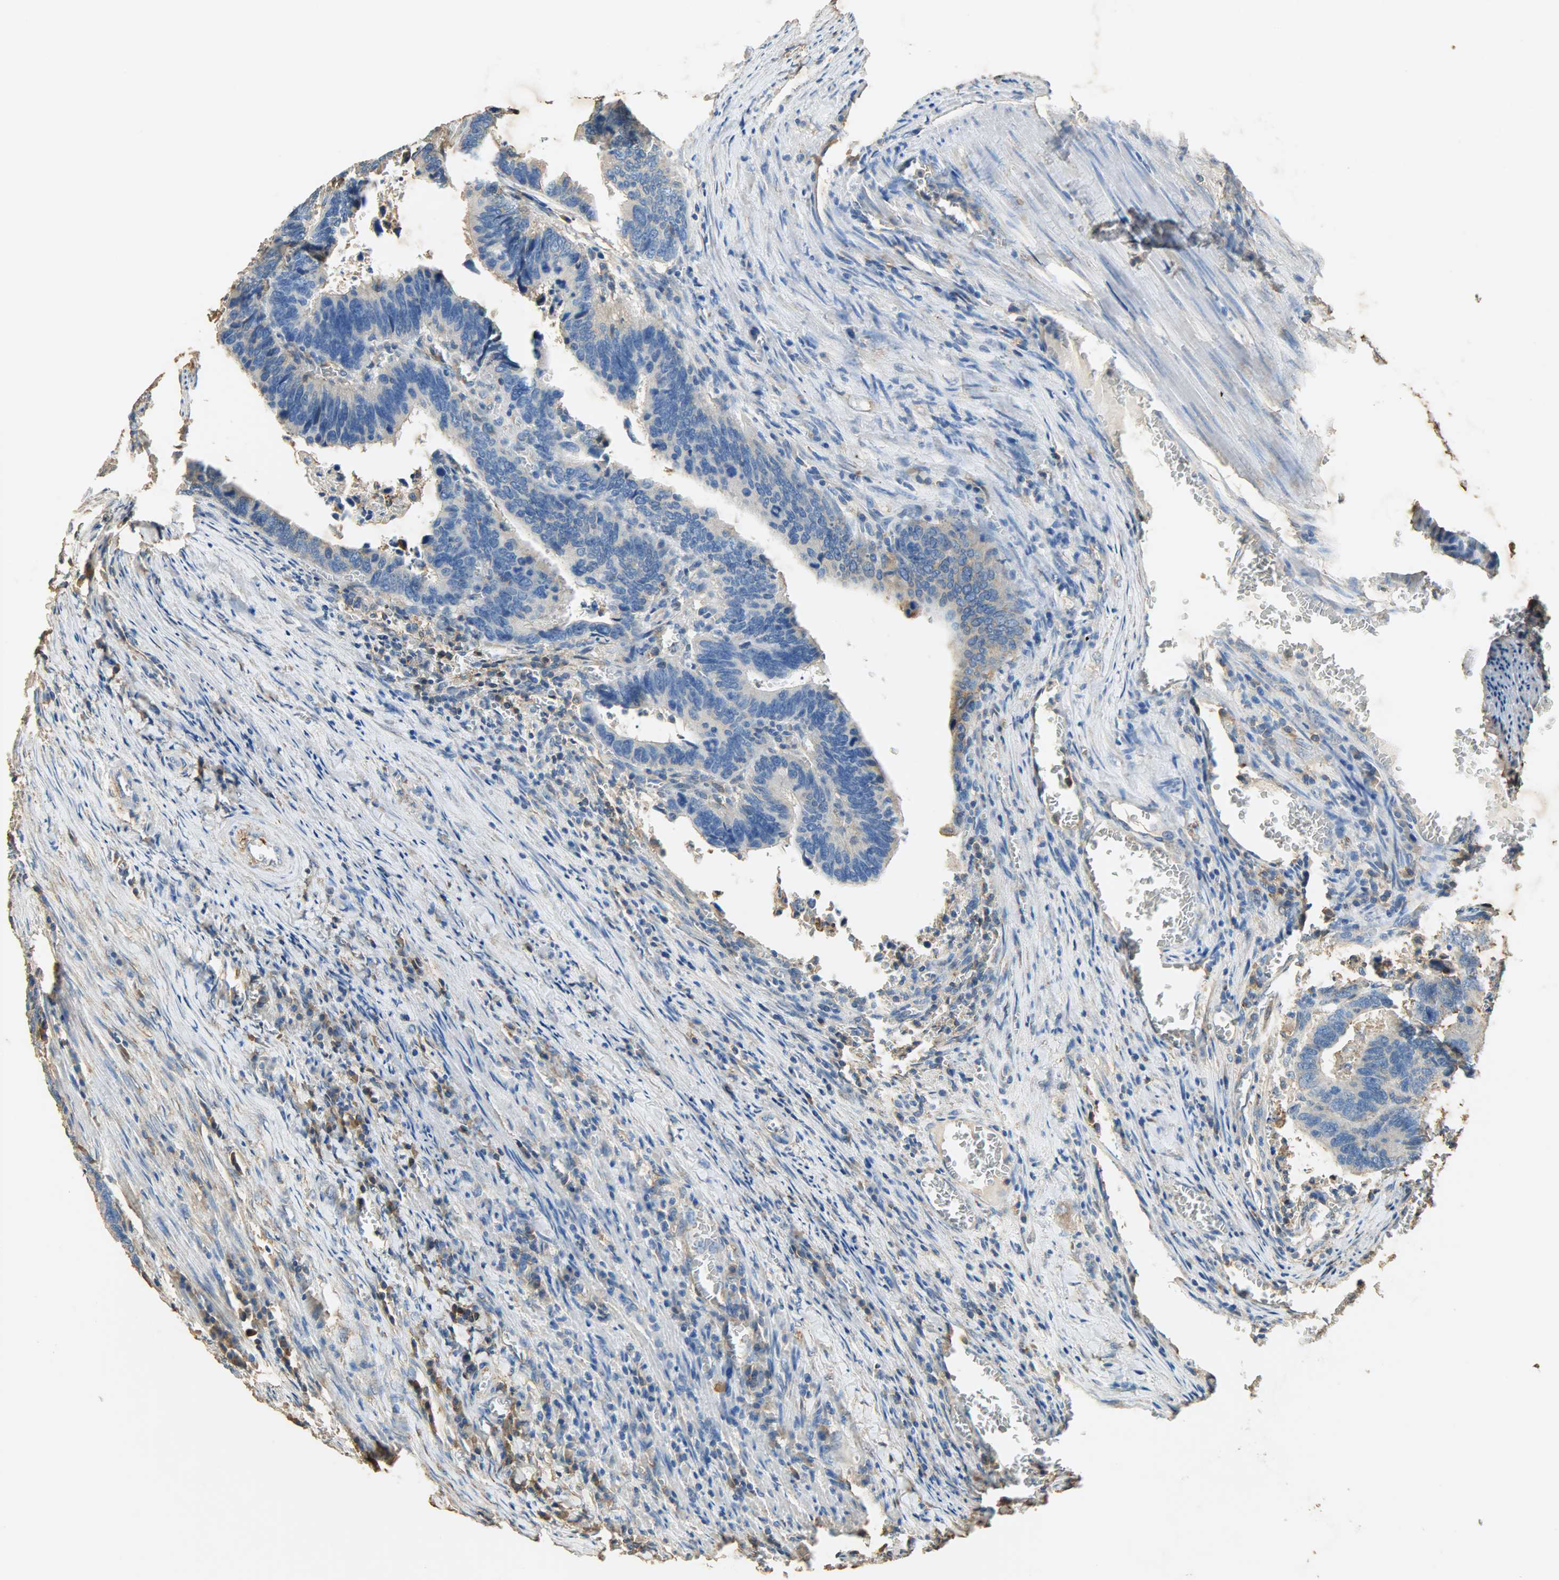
{"staining": {"intensity": "weak", "quantity": "25%-75%", "location": "cytoplasmic/membranous"}, "tissue": "colorectal cancer", "cell_type": "Tumor cells", "image_type": "cancer", "snomed": [{"axis": "morphology", "description": "Adenocarcinoma, NOS"}, {"axis": "topography", "description": "Colon"}], "caption": "The photomicrograph reveals a brown stain indicating the presence of a protein in the cytoplasmic/membranous of tumor cells in colorectal cancer.", "gene": "ANXA6", "patient": {"sex": "male", "age": 72}}